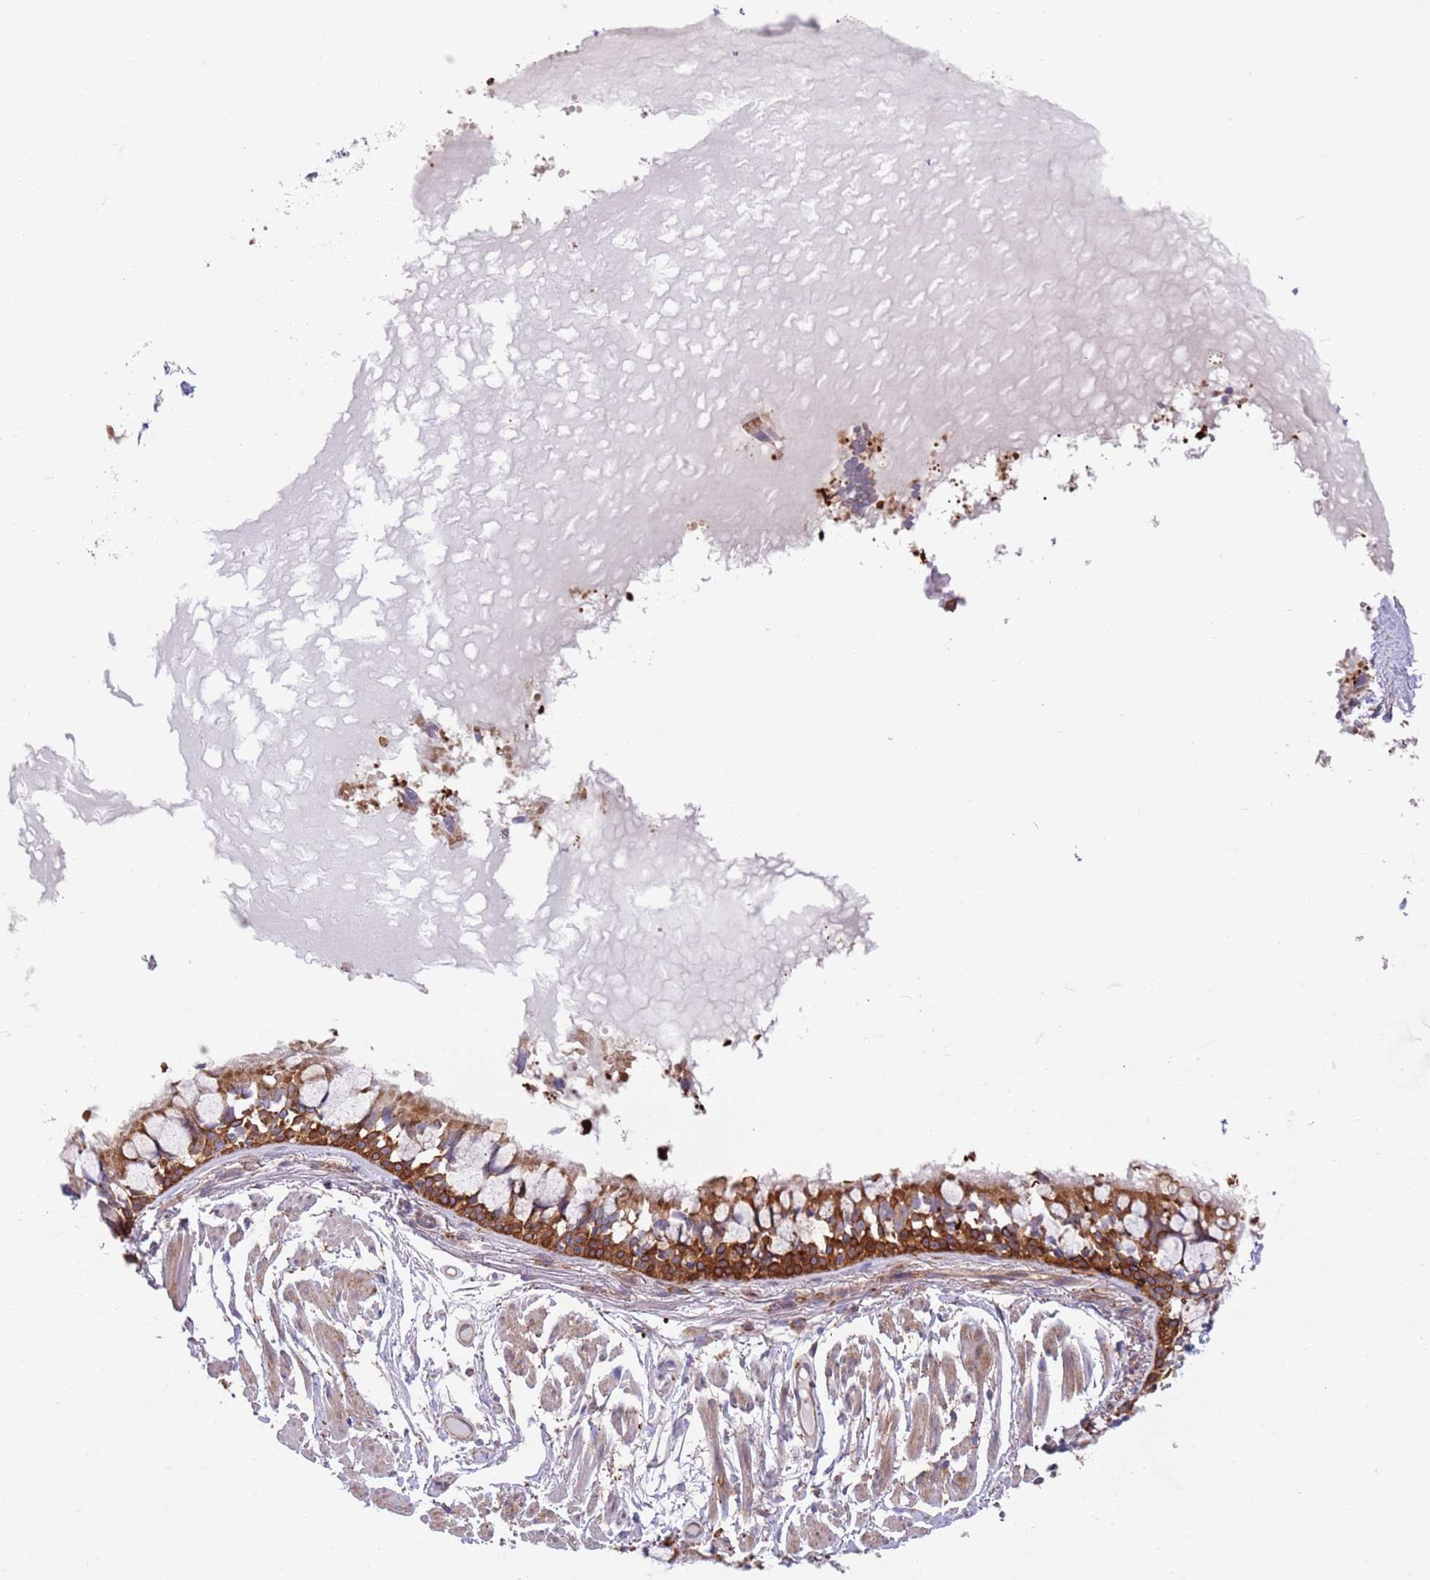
{"staining": {"intensity": "strong", "quantity": ">75%", "location": "cytoplasmic/membranous"}, "tissue": "bronchus", "cell_type": "Respiratory epithelial cells", "image_type": "normal", "snomed": [{"axis": "morphology", "description": "Normal tissue, NOS"}, {"axis": "topography", "description": "Bronchus"}], "caption": "IHC image of benign human bronchus stained for a protein (brown), which shows high levels of strong cytoplasmic/membranous positivity in about >75% of respiratory epithelial cells.", "gene": "ZMYM5", "patient": {"sex": "male", "age": 70}}